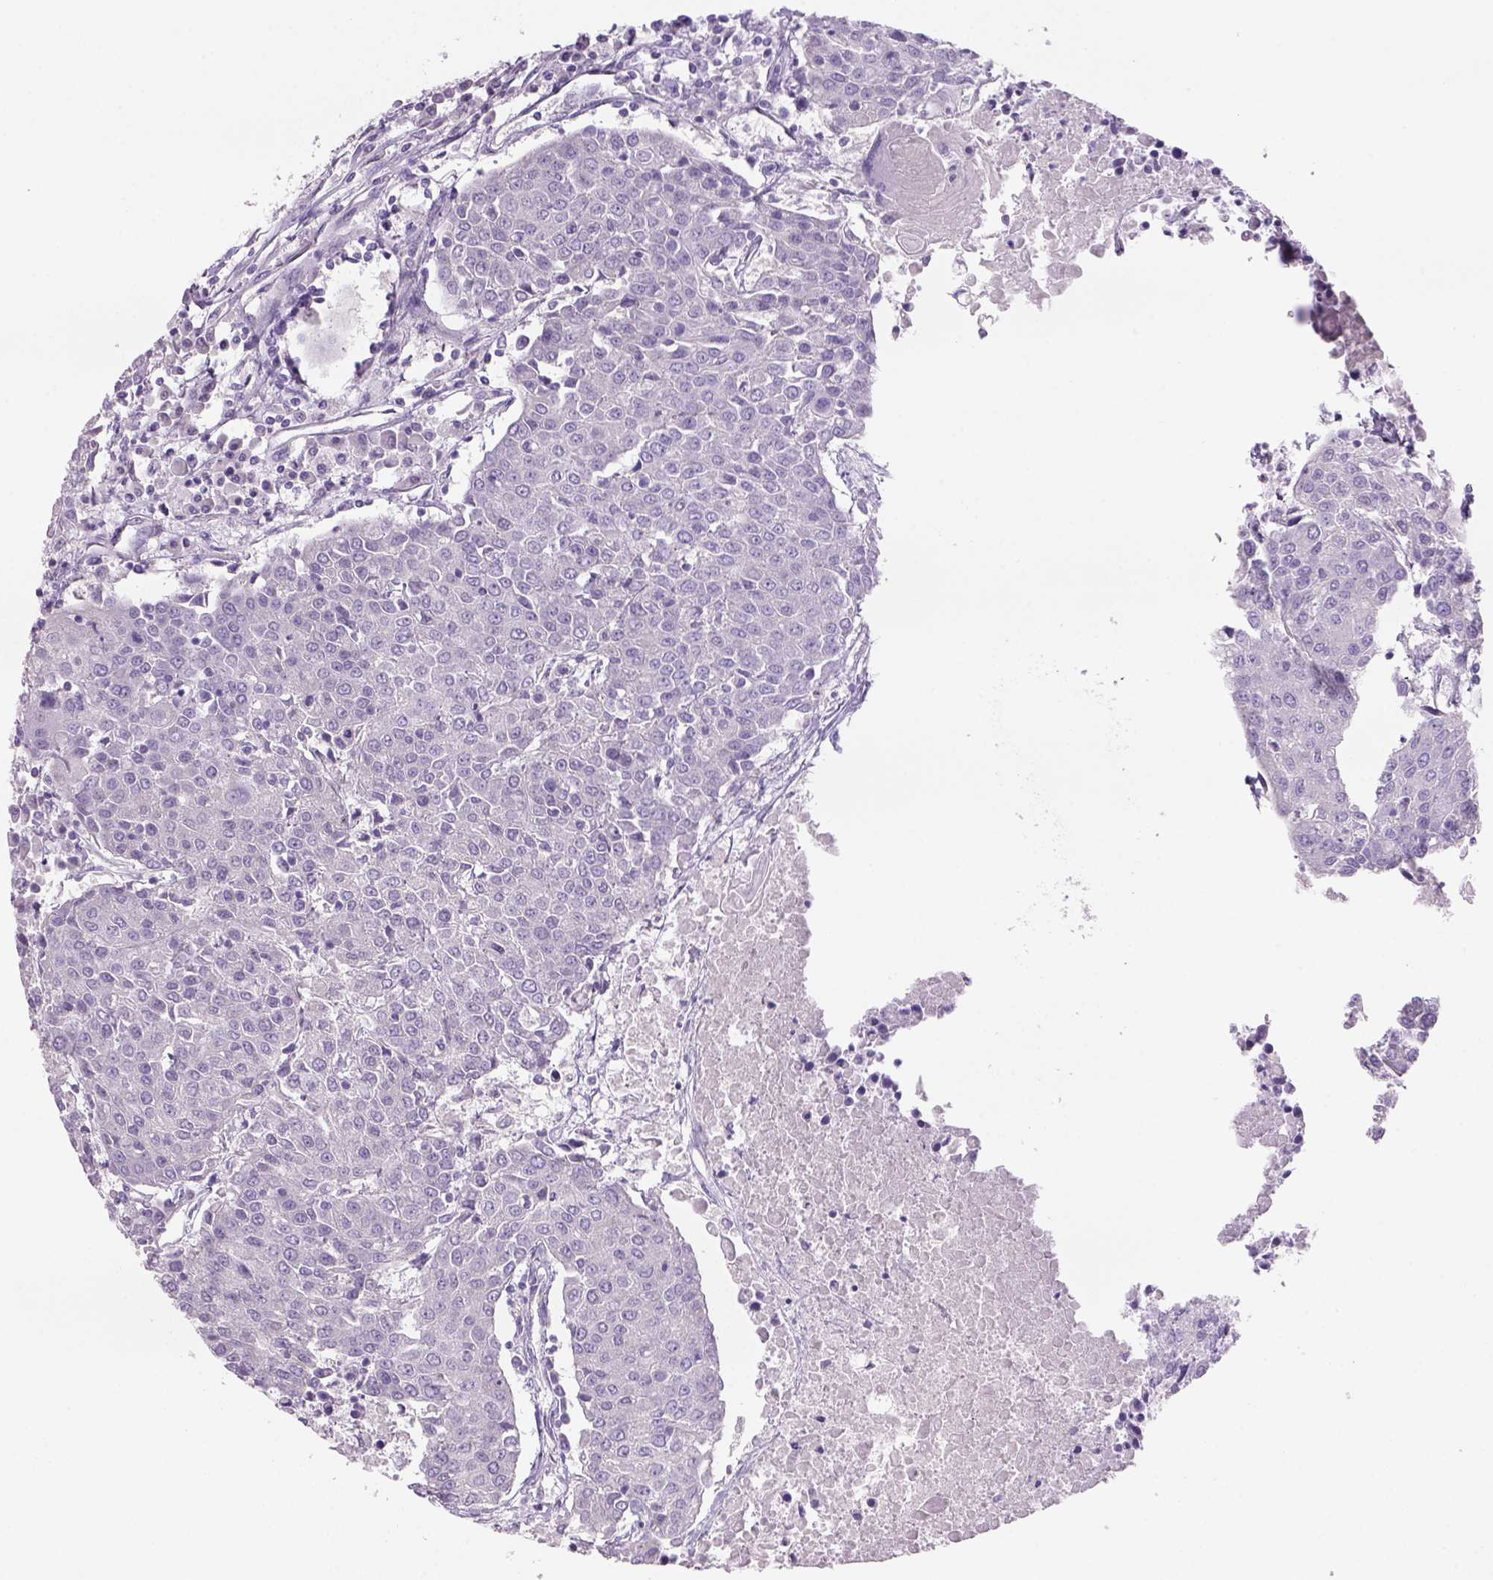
{"staining": {"intensity": "negative", "quantity": "none", "location": "none"}, "tissue": "urothelial cancer", "cell_type": "Tumor cells", "image_type": "cancer", "snomed": [{"axis": "morphology", "description": "Urothelial carcinoma, High grade"}, {"axis": "topography", "description": "Urinary bladder"}], "caption": "This is an immunohistochemistry micrograph of human urothelial cancer. There is no positivity in tumor cells.", "gene": "TENM4", "patient": {"sex": "female", "age": 85}}